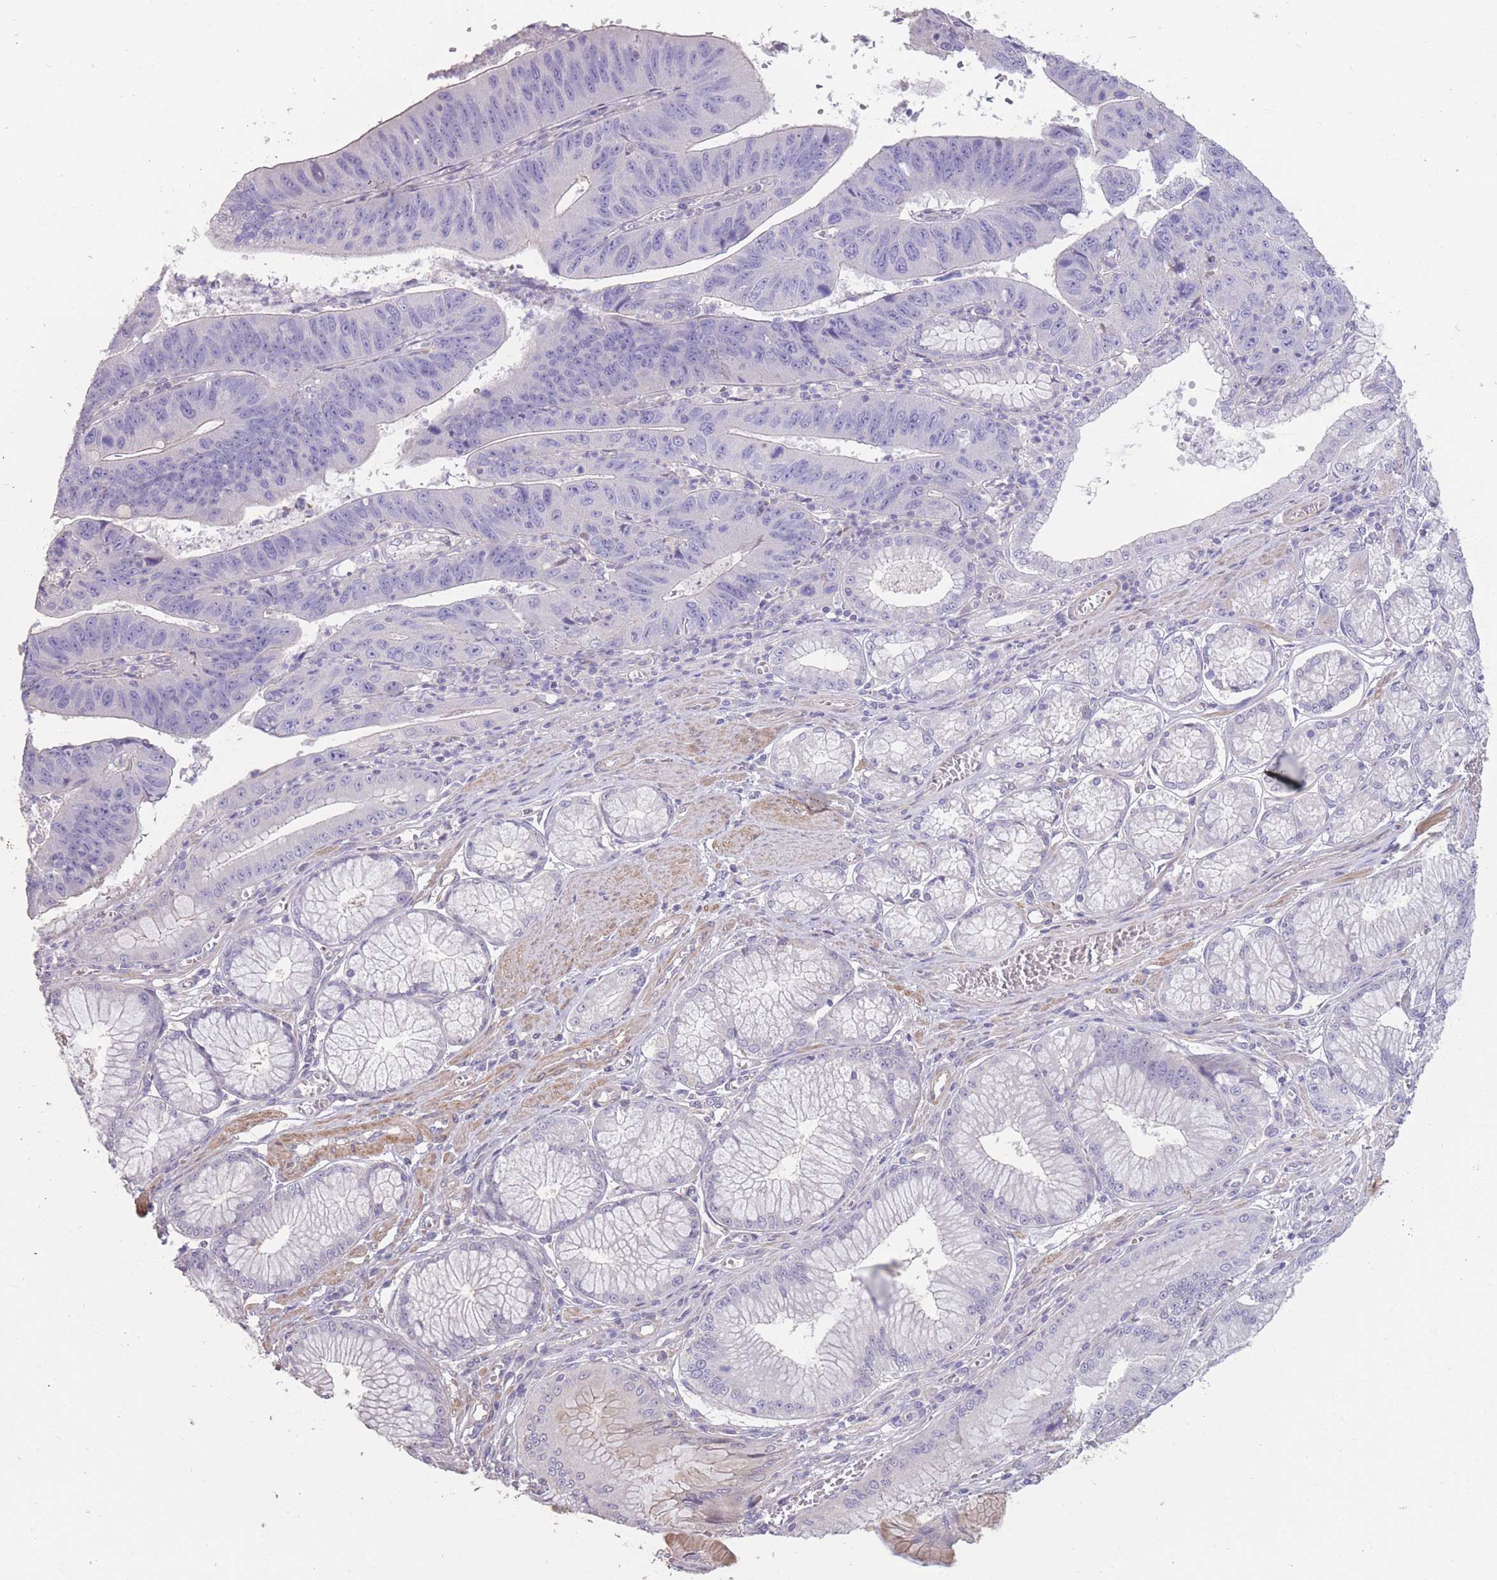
{"staining": {"intensity": "negative", "quantity": "none", "location": "none"}, "tissue": "stomach cancer", "cell_type": "Tumor cells", "image_type": "cancer", "snomed": [{"axis": "morphology", "description": "Adenocarcinoma, NOS"}, {"axis": "topography", "description": "Stomach"}], "caption": "The micrograph exhibits no staining of tumor cells in adenocarcinoma (stomach).", "gene": "RSPH10B", "patient": {"sex": "male", "age": 59}}